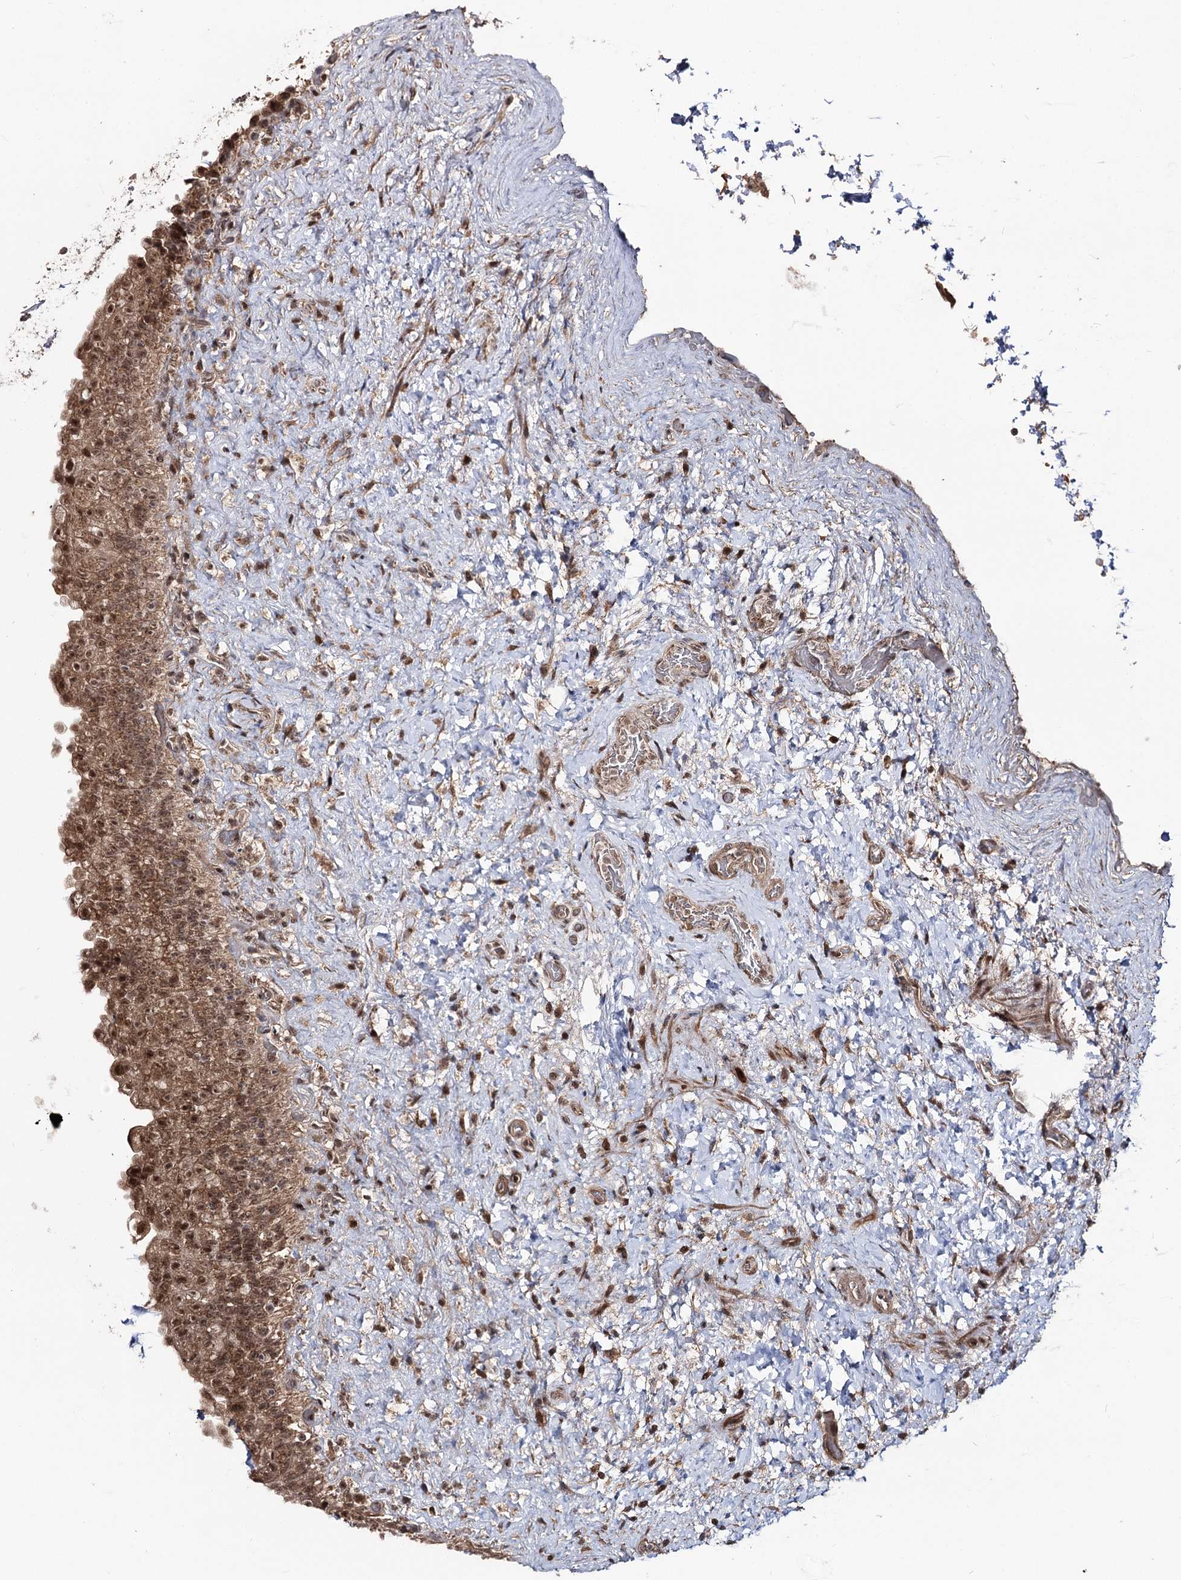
{"staining": {"intensity": "moderate", "quantity": ">75%", "location": "cytoplasmic/membranous,nuclear"}, "tissue": "urinary bladder", "cell_type": "Urothelial cells", "image_type": "normal", "snomed": [{"axis": "morphology", "description": "Normal tissue, NOS"}, {"axis": "topography", "description": "Urinary bladder"}], "caption": "A brown stain labels moderate cytoplasmic/membranous,nuclear expression of a protein in urothelial cells of benign urinary bladder. (DAB (3,3'-diaminobenzidine) = brown stain, brightfield microscopy at high magnification).", "gene": "FAM53B", "patient": {"sex": "female", "age": 27}}